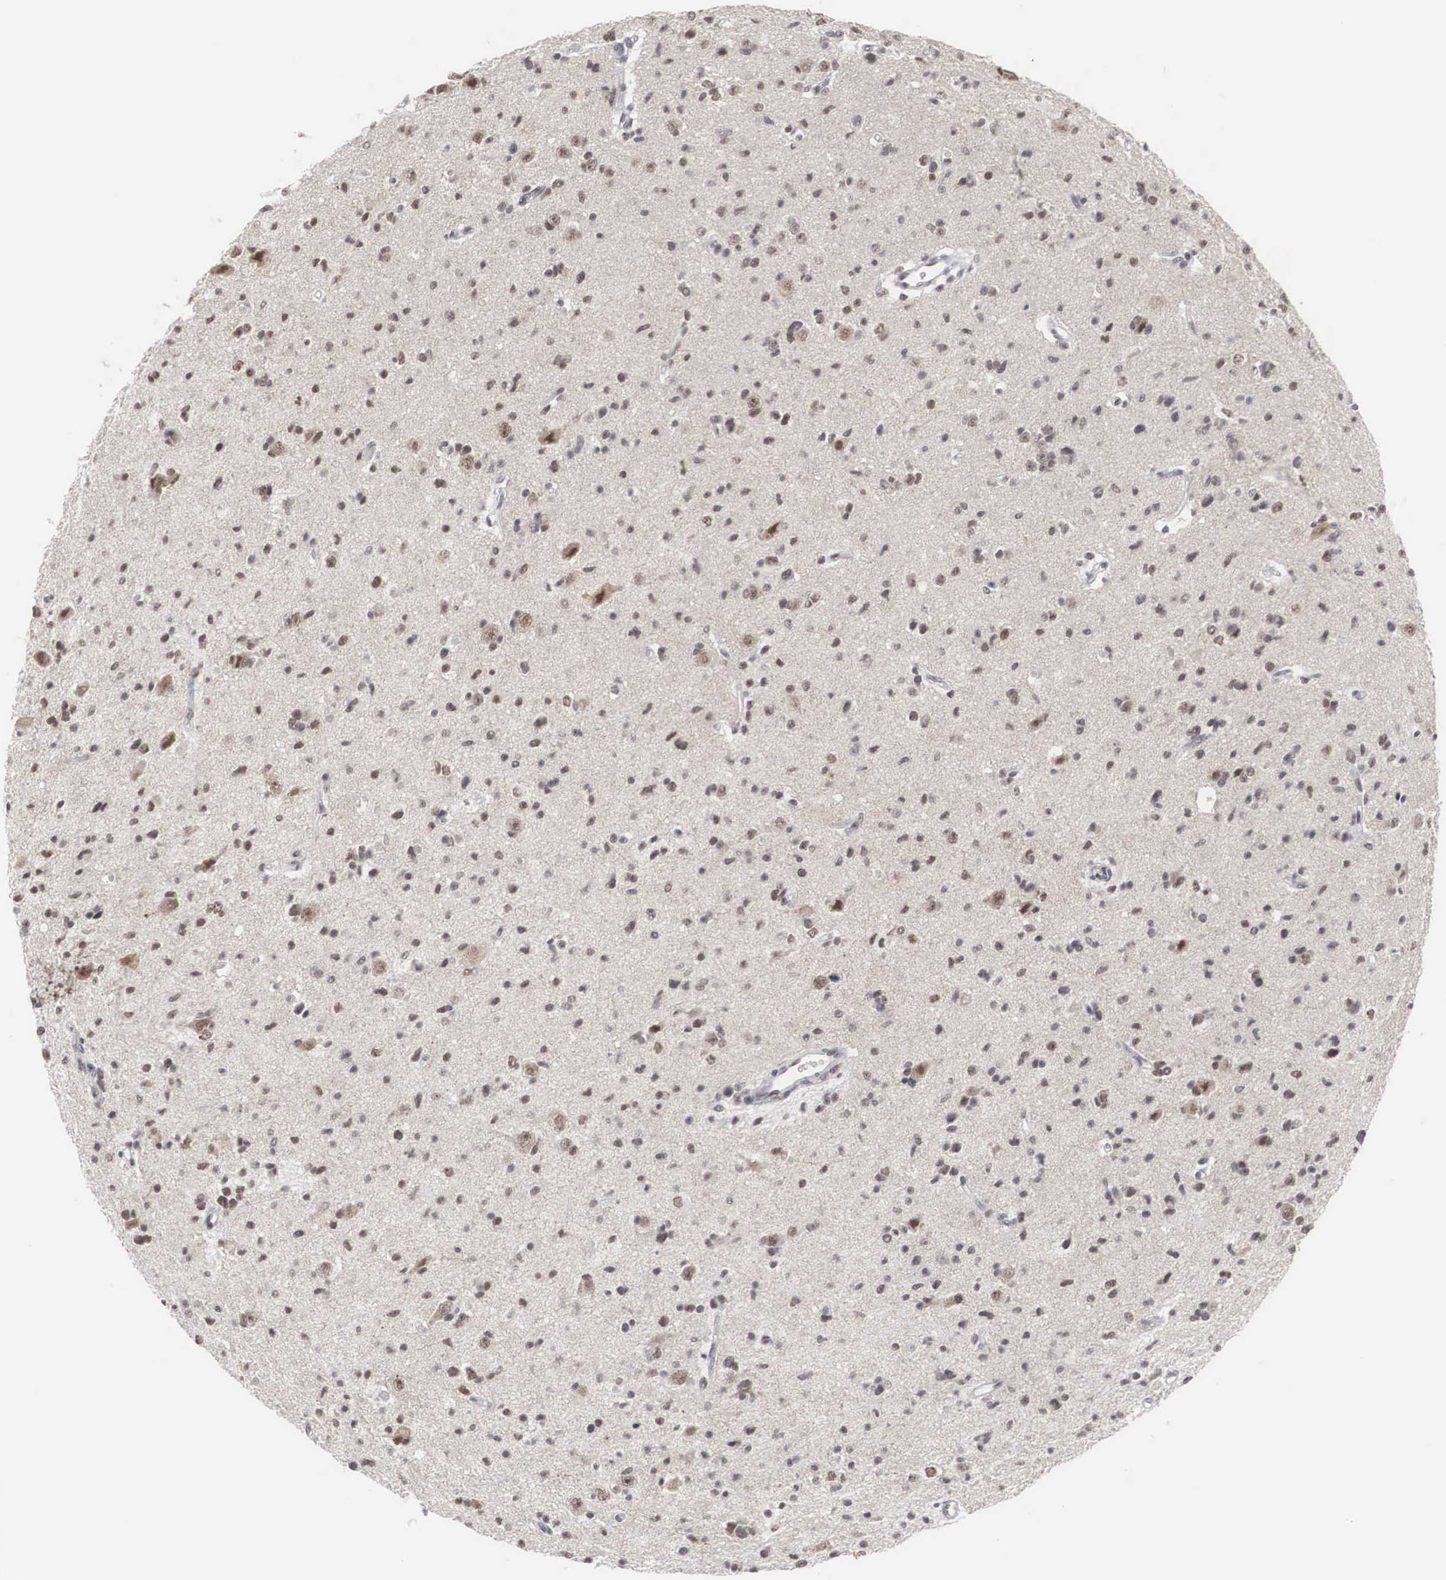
{"staining": {"intensity": "negative", "quantity": "none", "location": "none"}, "tissue": "glioma", "cell_type": "Tumor cells", "image_type": "cancer", "snomed": [{"axis": "morphology", "description": "Glioma, malignant, Low grade"}, {"axis": "topography", "description": "Brain"}], "caption": "An image of human malignant glioma (low-grade) is negative for staining in tumor cells.", "gene": "AUTS2", "patient": {"sex": "female", "age": 46}}